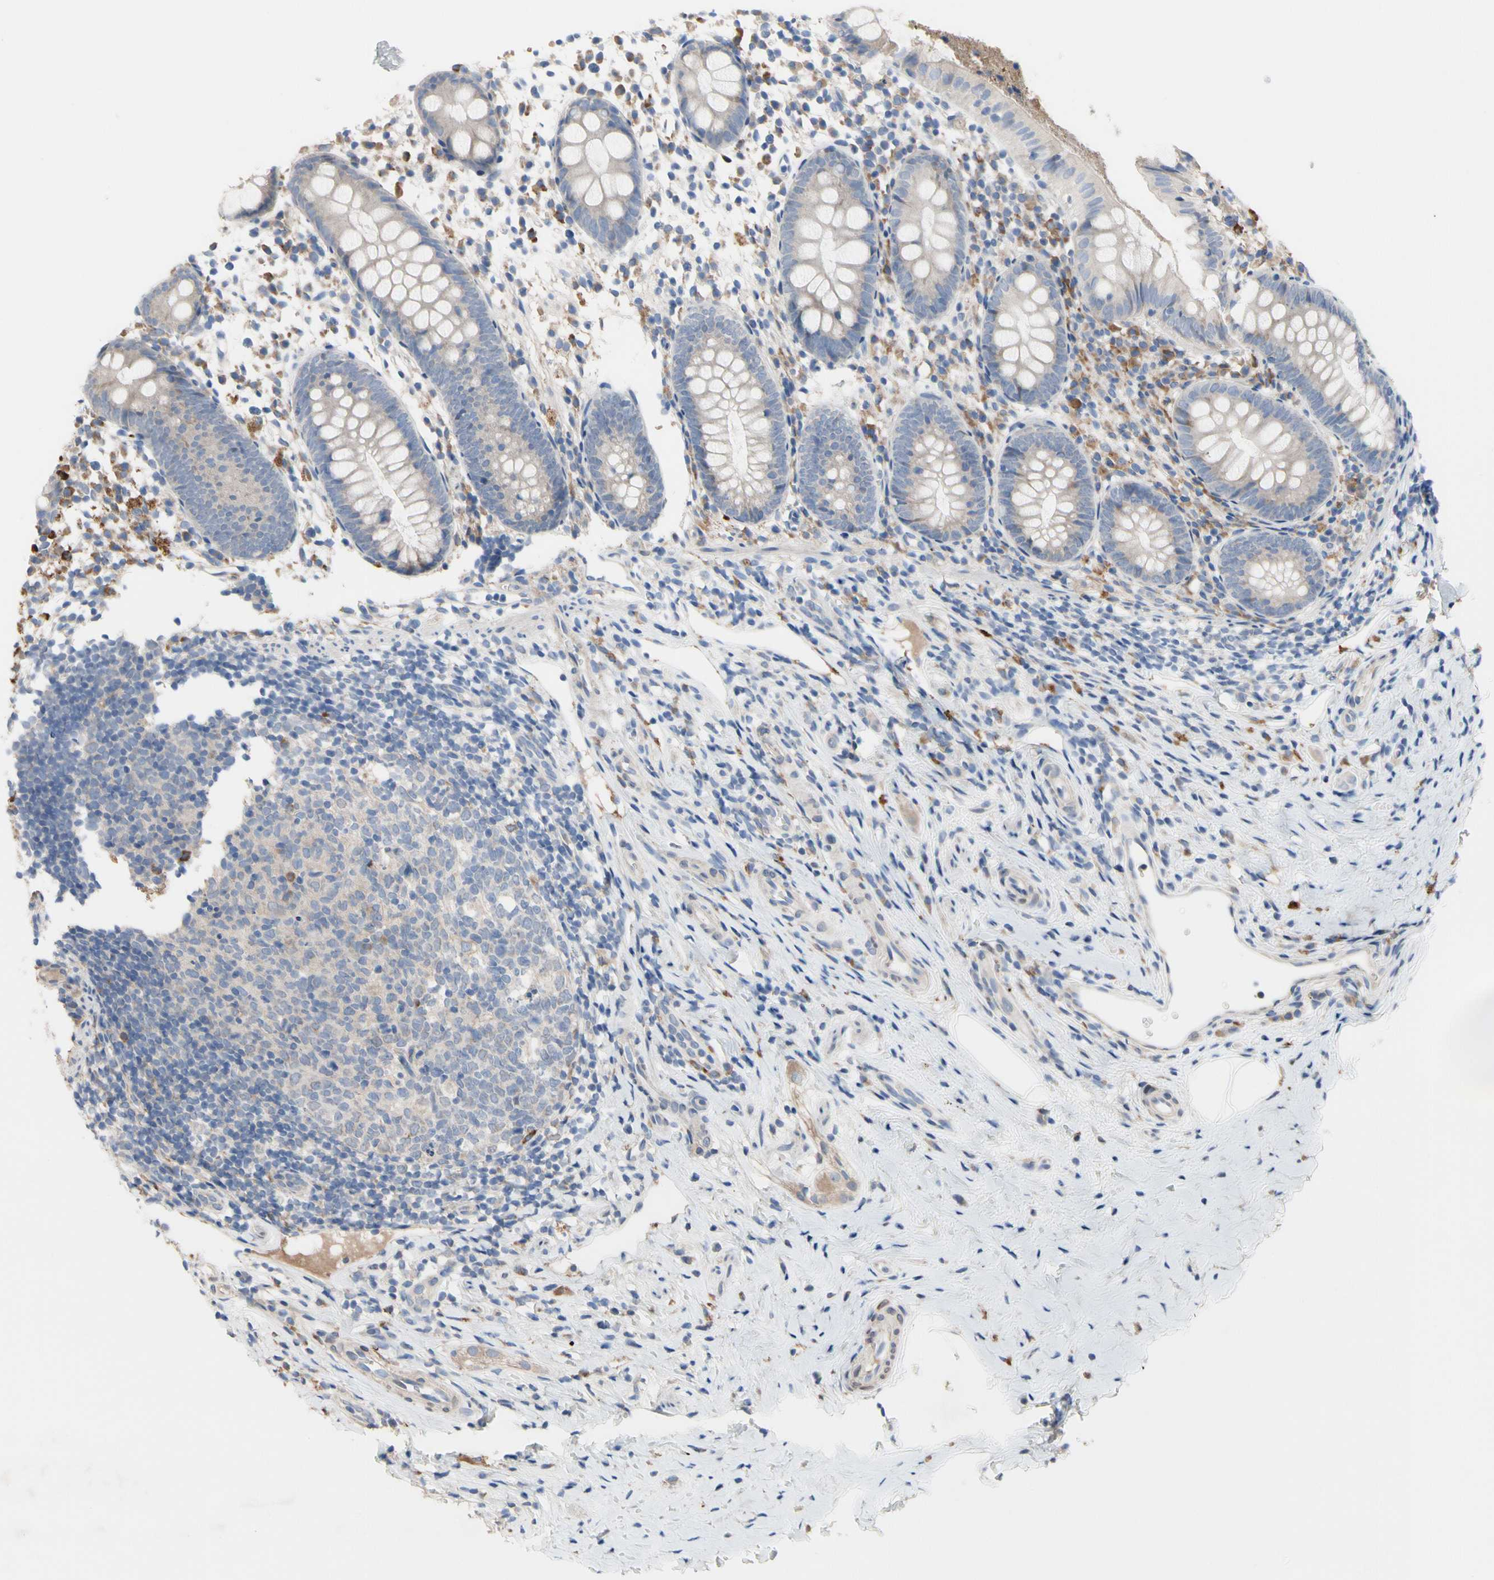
{"staining": {"intensity": "moderate", "quantity": ">75%", "location": "cytoplasmic/membranous"}, "tissue": "appendix", "cell_type": "Glandular cells", "image_type": "normal", "snomed": [{"axis": "morphology", "description": "Normal tissue, NOS"}, {"axis": "topography", "description": "Appendix"}], "caption": "A histopathology image of appendix stained for a protein demonstrates moderate cytoplasmic/membranous brown staining in glandular cells. The protein is stained brown, and the nuclei are stained in blue (DAB IHC with brightfield microscopy, high magnification).", "gene": "TTC14", "patient": {"sex": "female", "age": 20}}